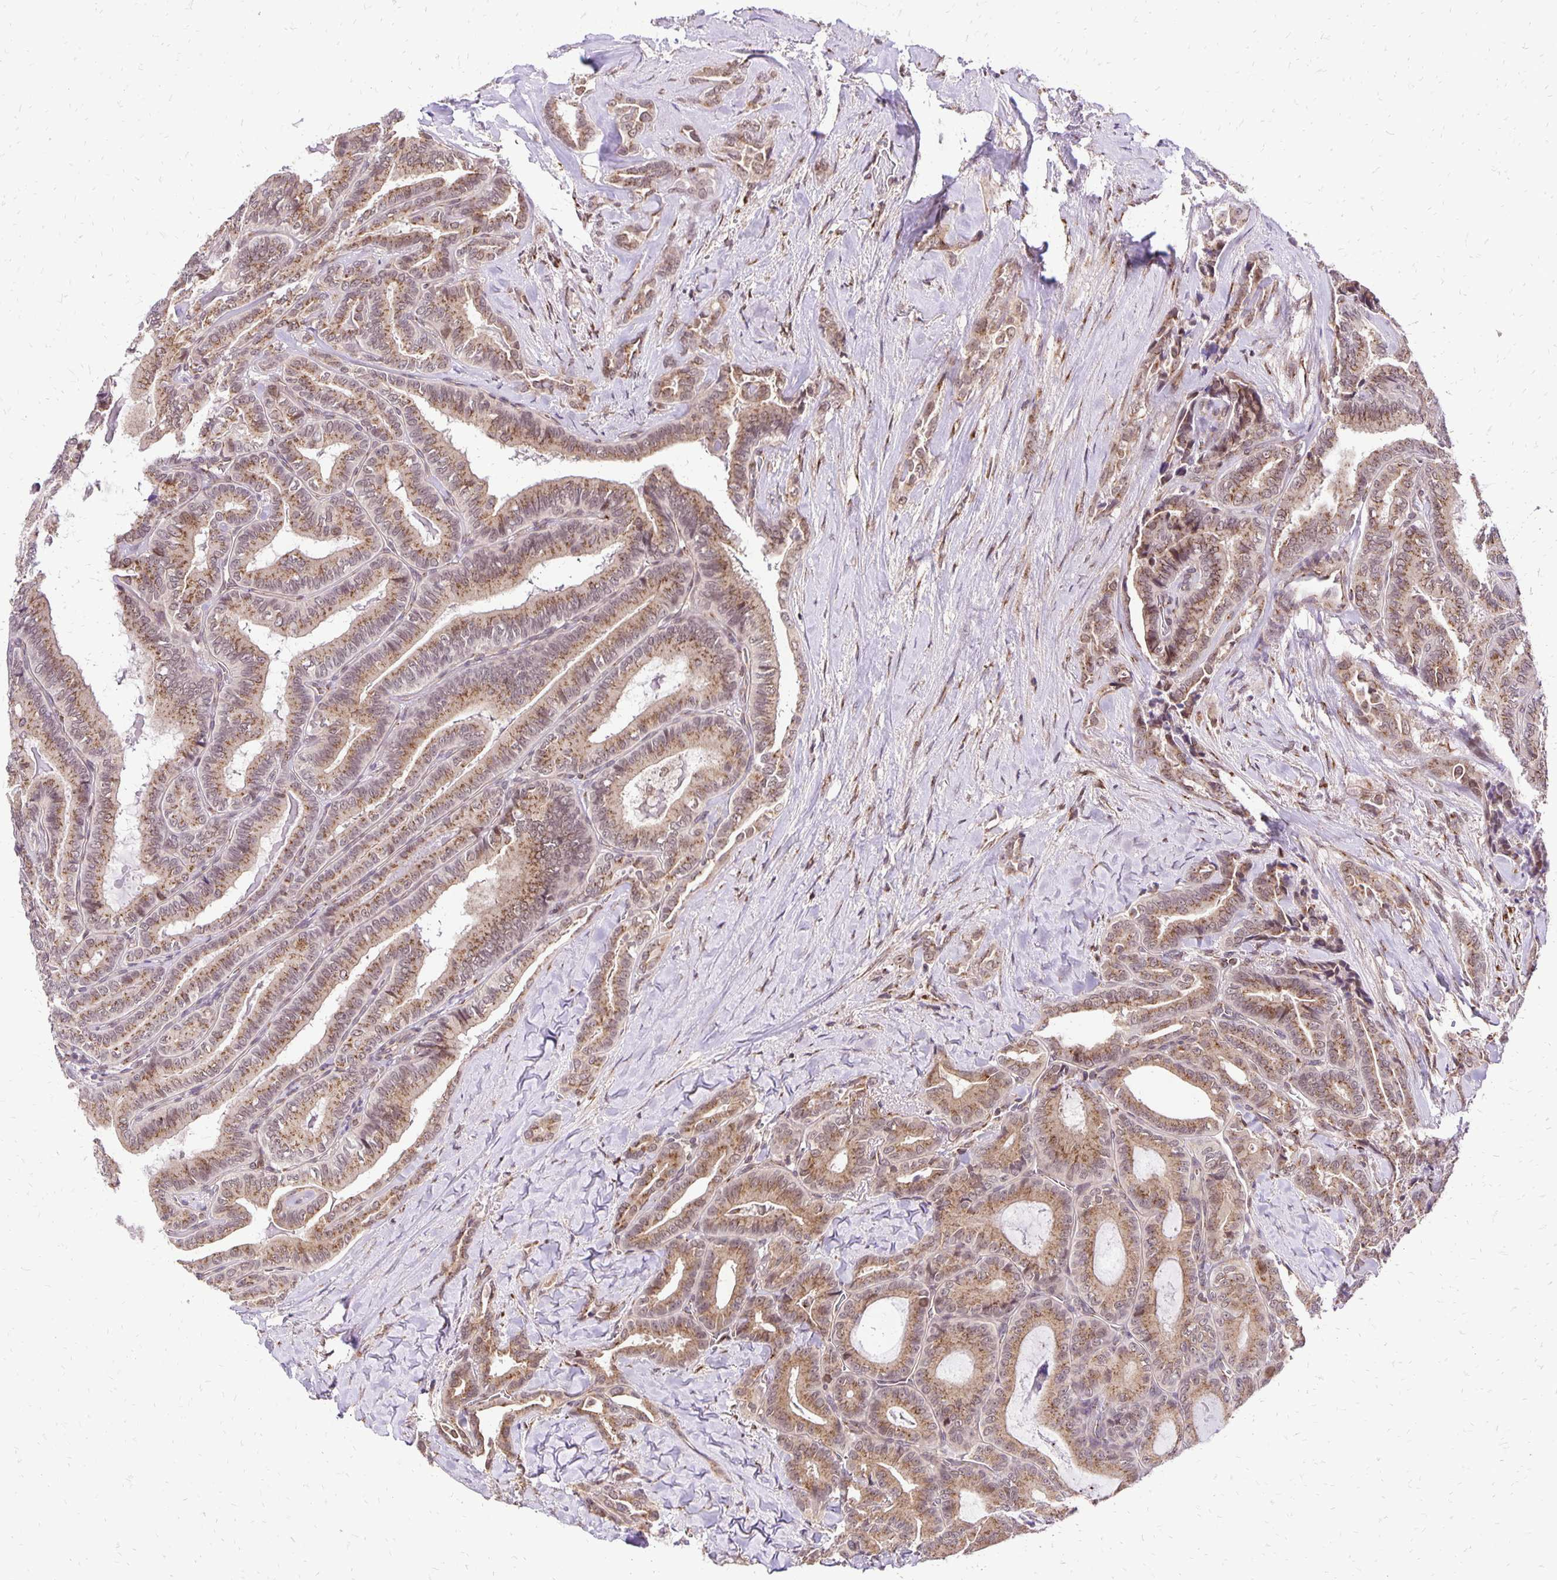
{"staining": {"intensity": "moderate", "quantity": ">75%", "location": "cytoplasmic/membranous"}, "tissue": "thyroid cancer", "cell_type": "Tumor cells", "image_type": "cancer", "snomed": [{"axis": "morphology", "description": "Papillary adenocarcinoma, NOS"}, {"axis": "topography", "description": "Thyroid gland"}], "caption": "Protein analysis of thyroid cancer (papillary adenocarcinoma) tissue reveals moderate cytoplasmic/membranous staining in approximately >75% of tumor cells.", "gene": "GOLGA5", "patient": {"sex": "male", "age": 61}}